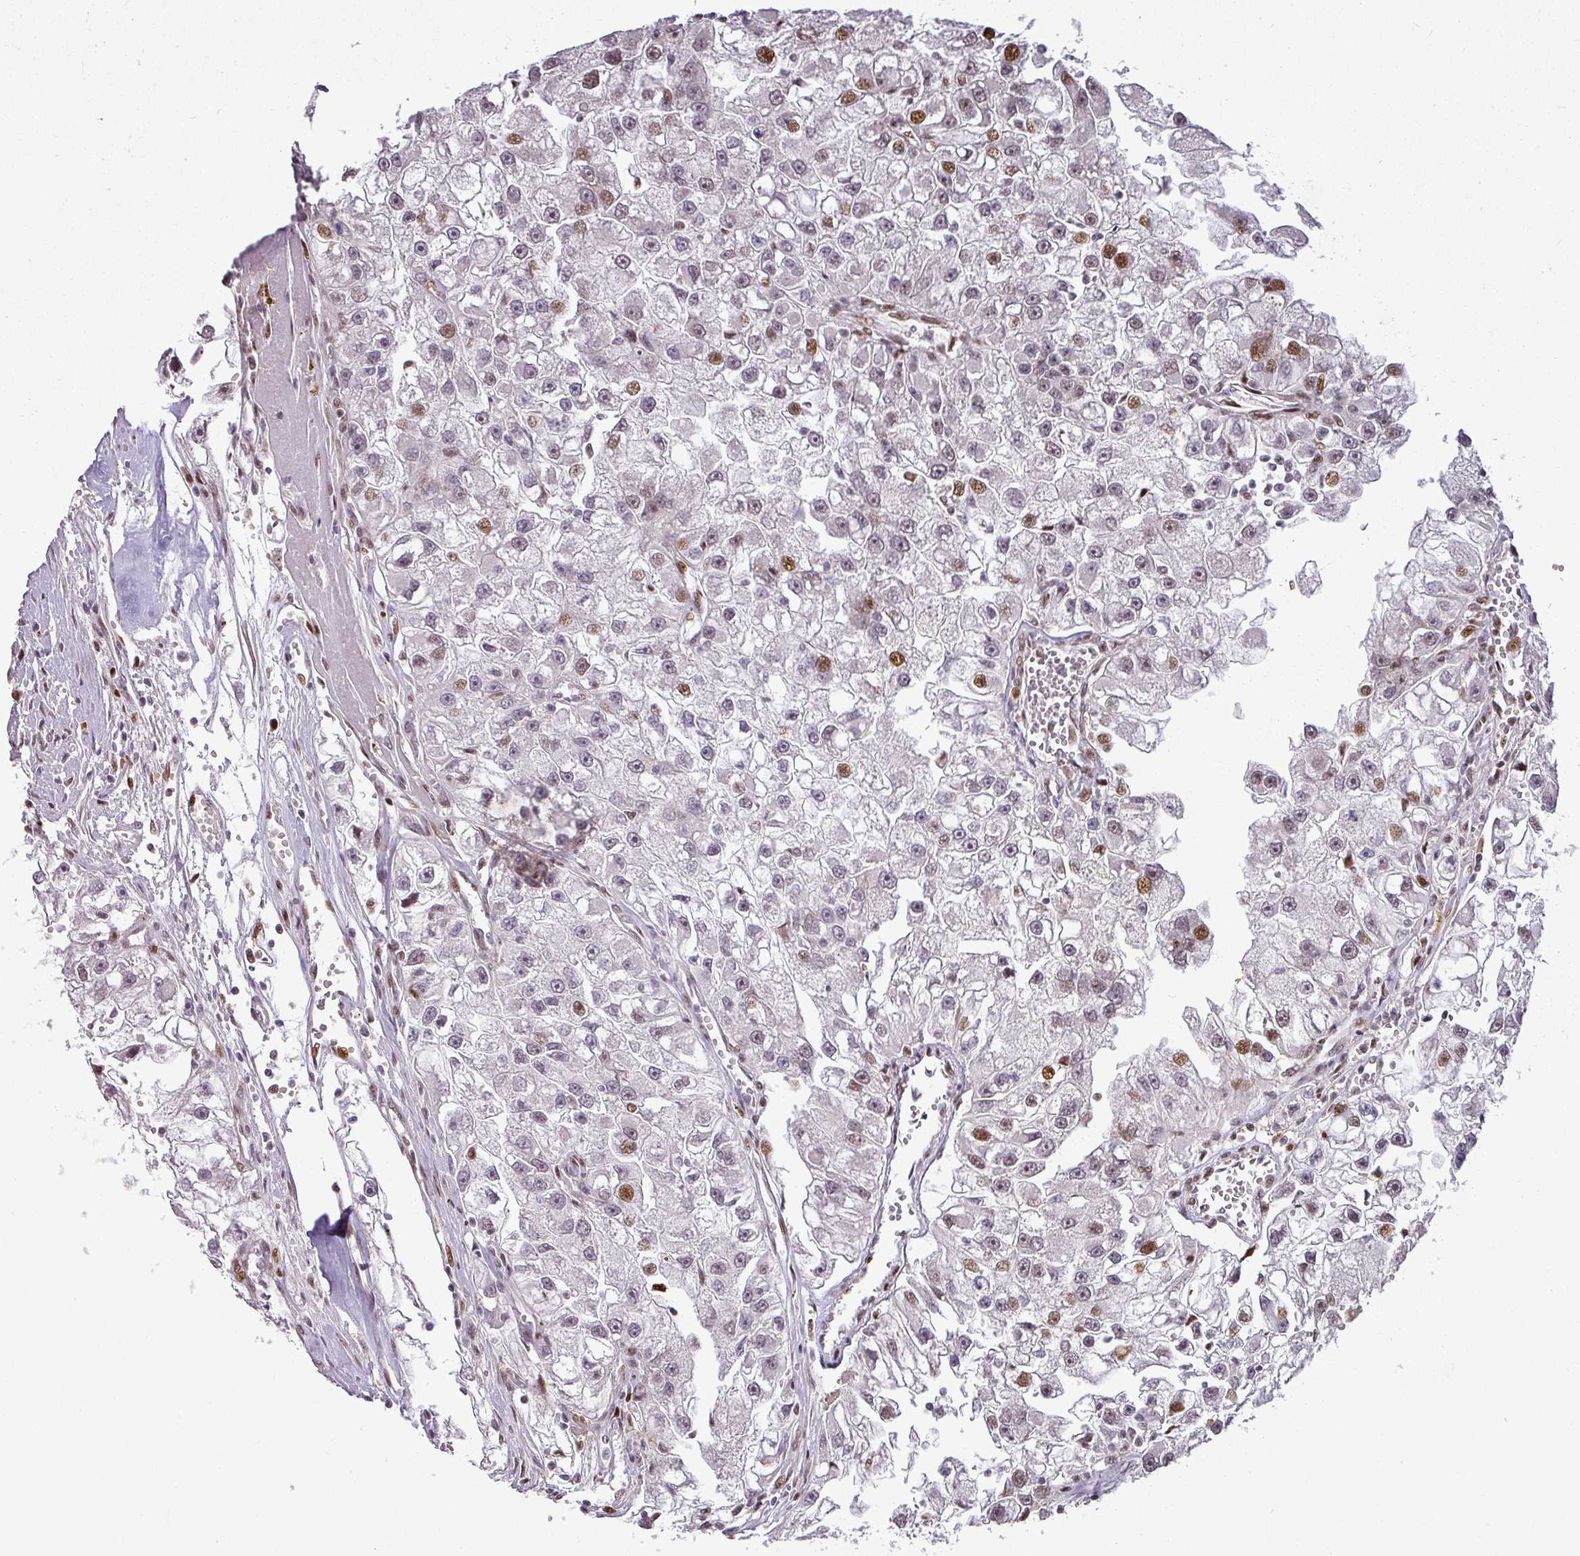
{"staining": {"intensity": "moderate", "quantity": "25%-75%", "location": "nuclear"}, "tissue": "renal cancer", "cell_type": "Tumor cells", "image_type": "cancer", "snomed": [{"axis": "morphology", "description": "Adenocarcinoma, NOS"}, {"axis": "topography", "description": "Kidney"}], "caption": "High-magnification brightfield microscopy of renal cancer (adenocarcinoma) stained with DAB (brown) and counterstained with hematoxylin (blue). tumor cells exhibit moderate nuclear expression is identified in approximately25%-75% of cells. The staining was performed using DAB (3,3'-diaminobenzidine) to visualize the protein expression in brown, while the nuclei were stained in blue with hematoxylin (Magnification: 20x).", "gene": "MYSM1", "patient": {"sex": "male", "age": 63}}